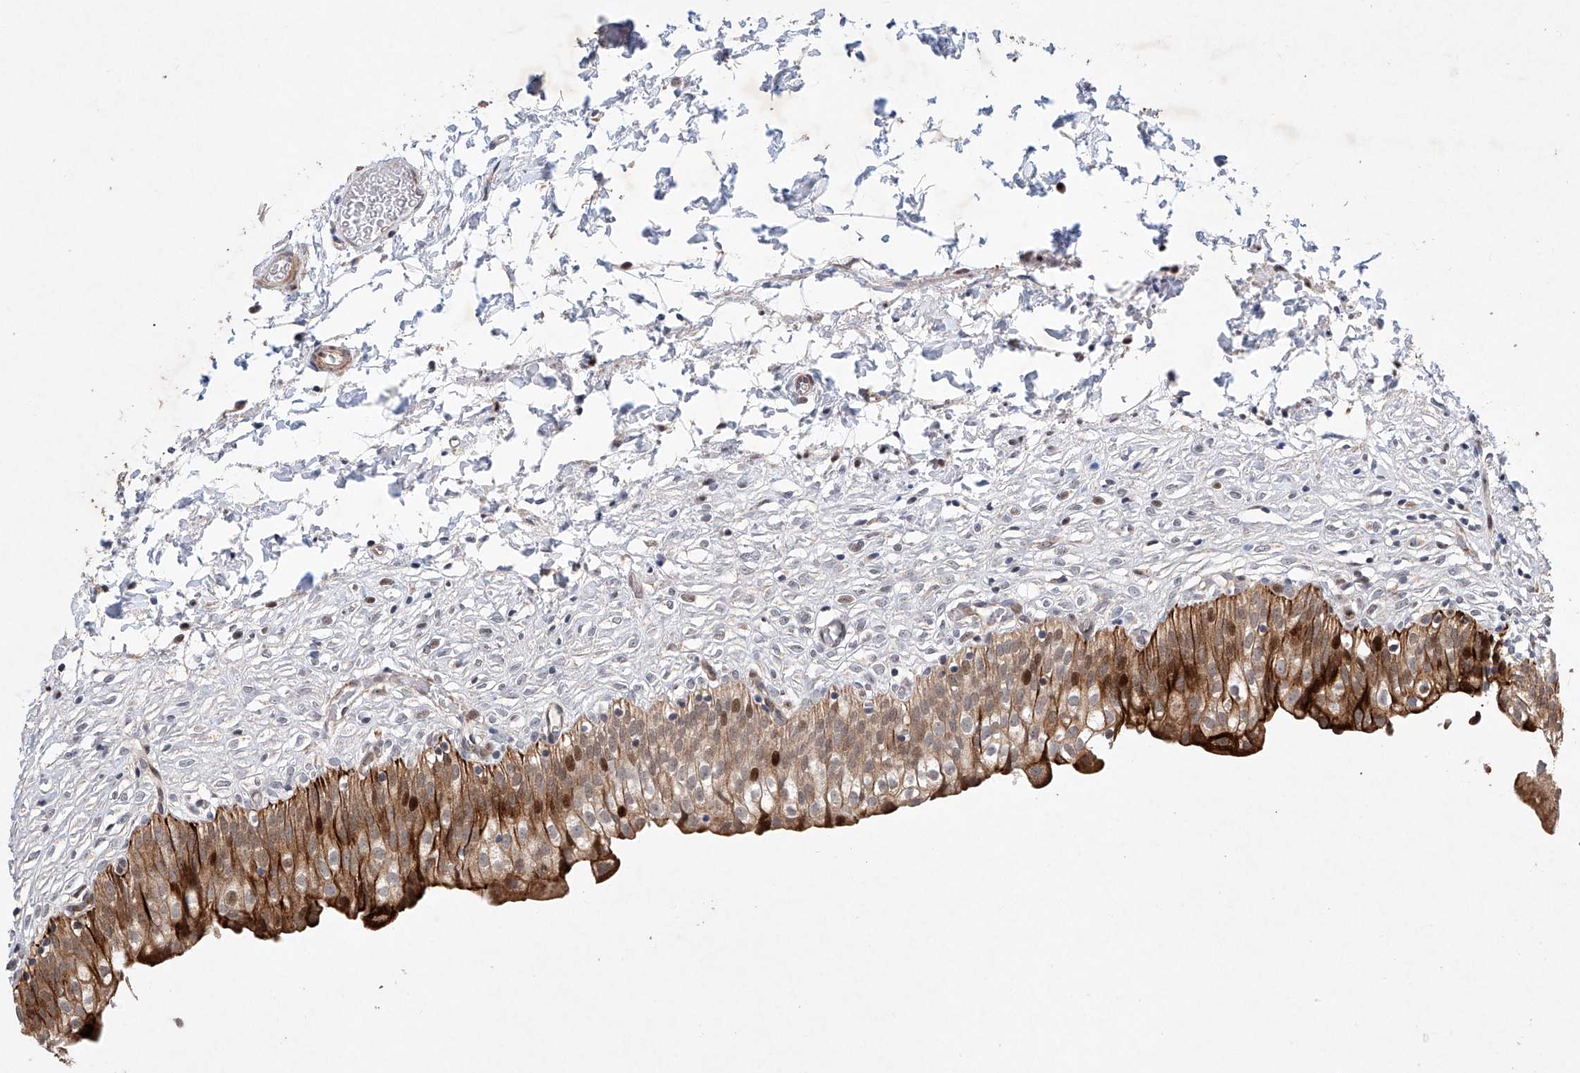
{"staining": {"intensity": "strong", "quantity": "25%-75%", "location": "cytoplasmic/membranous,nuclear"}, "tissue": "urinary bladder", "cell_type": "Urothelial cells", "image_type": "normal", "snomed": [{"axis": "morphology", "description": "Normal tissue, NOS"}, {"axis": "topography", "description": "Urinary bladder"}], "caption": "About 25%-75% of urothelial cells in unremarkable human urinary bladder demonstrate strong cytoplasmic/membranous,nuclear protein positivity as visualized by brown immunohistochemical staining.", "gene": "AFG1L", "patient": {"sex": "male", "age": 55}}